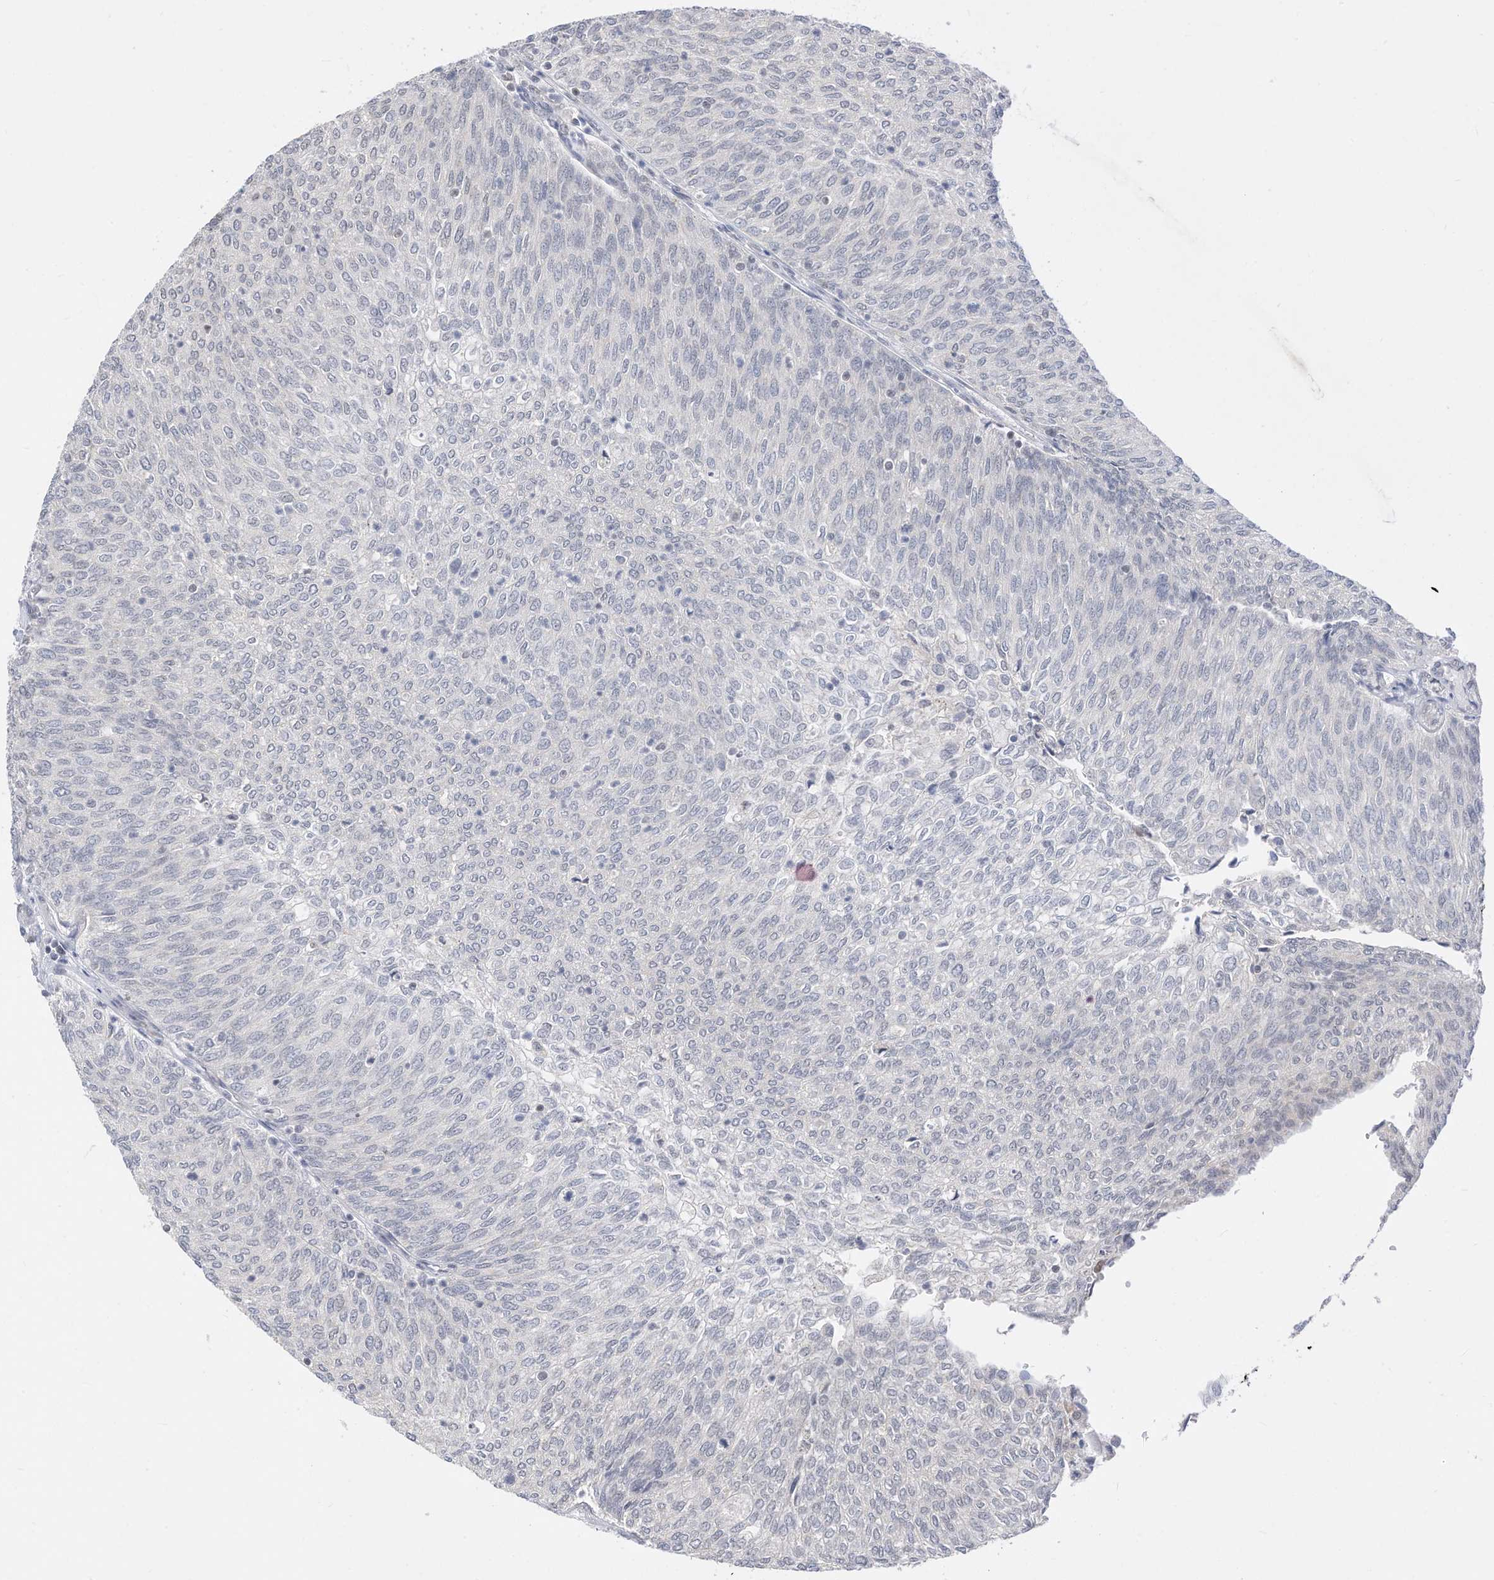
{"staining": {"intensity": "moderate", "quantity": "<25%", "location": "nuclear"}, "tissue": "urothelial cancer", "cell_type": "Tumor cells", "image_type": "cancer", "snomed": [{"axis": "morphology", "description": "Urothelial carcinoma, Low grade"}, {"axis": "topography", "description": "Urinary bladder"}], "caption": "A micrograph of urothelial cancer stained for a protein exhibits moderate nuclear brown staining in tumor cells.", "gene": "OGT", "patient": {"sex": "female", "age": 79}}